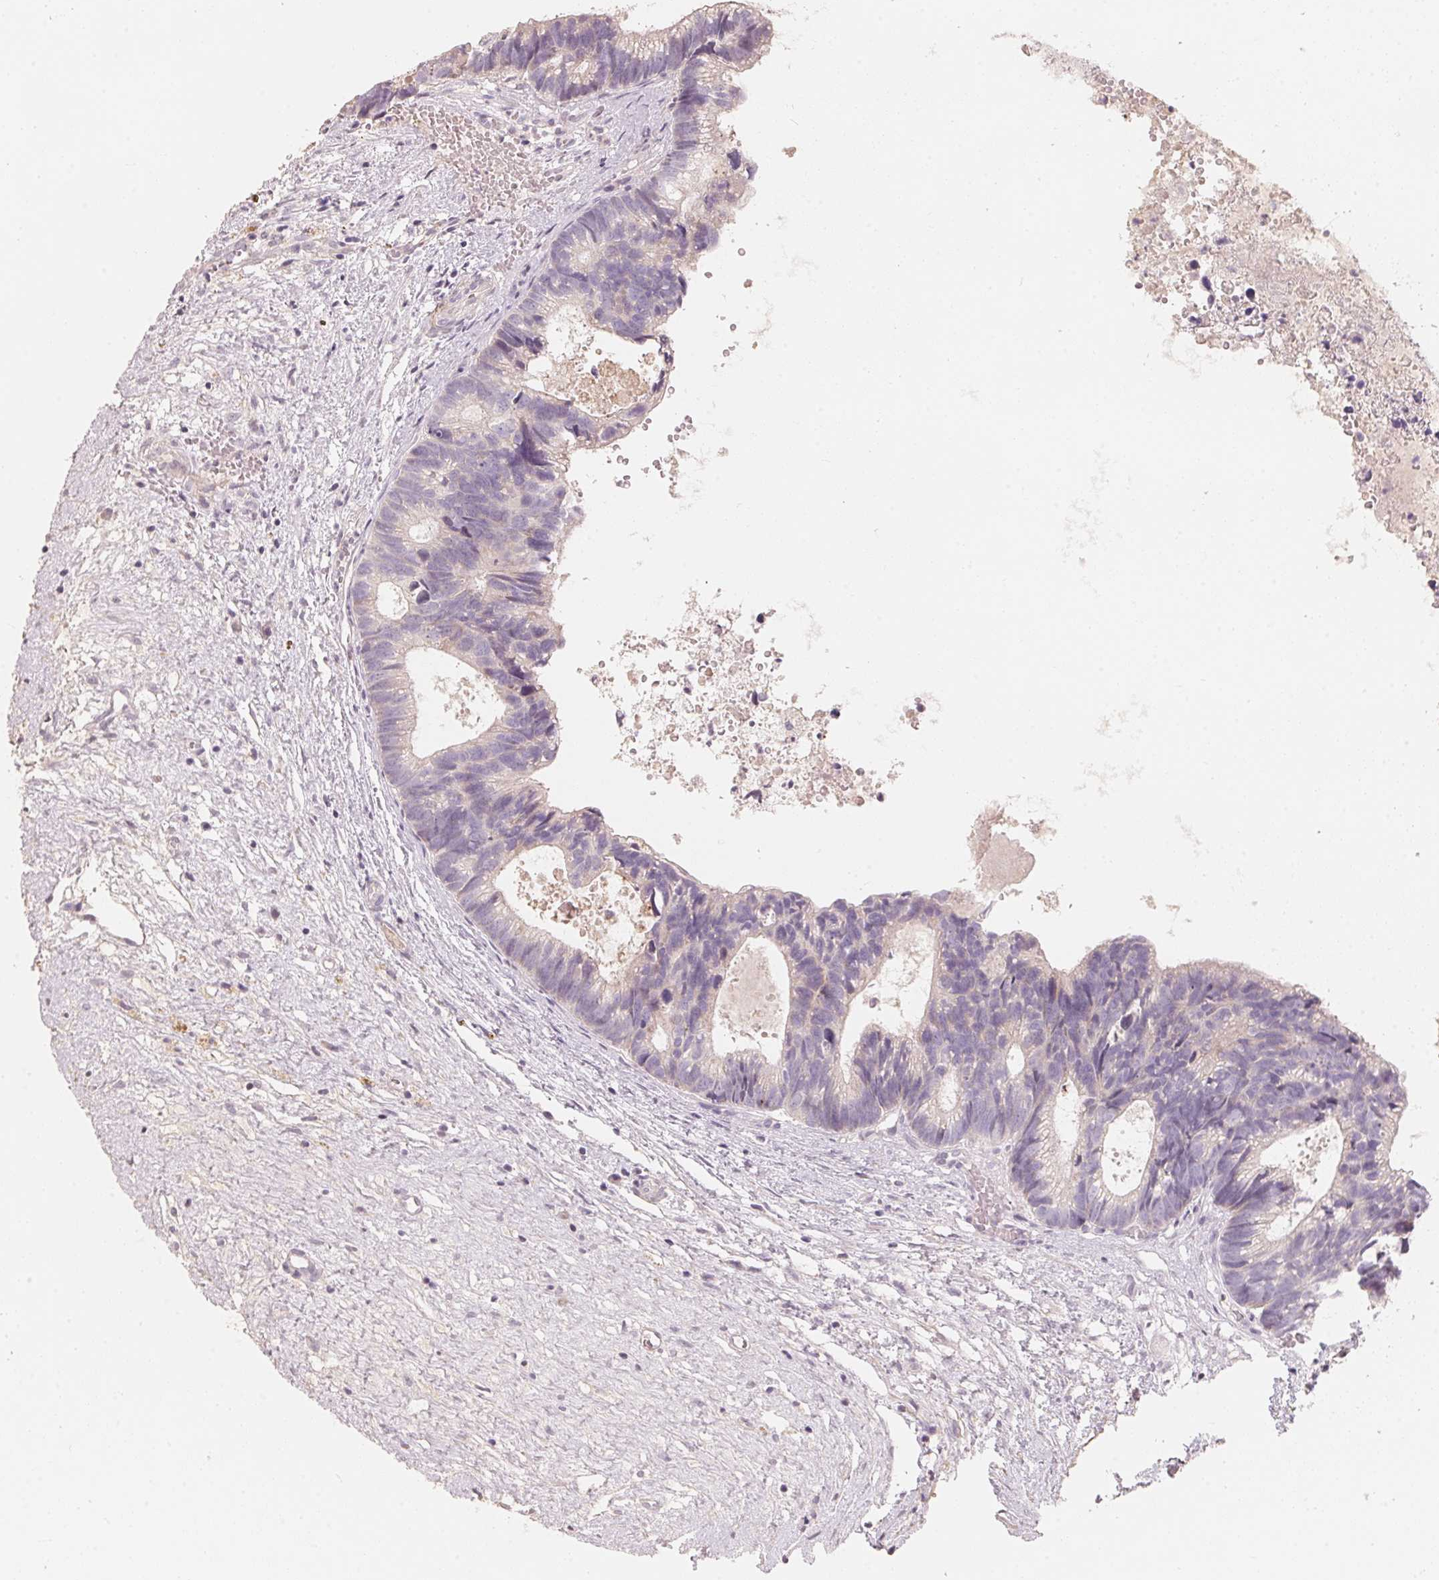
{"staining": {"intensity": "negative", "quantity": "none", "location": "none"}, "tissue": "head and neck cancer", "cell_type": "Tumor cells", "image_type": "cancer", "snomed": [{"axis": "morphology", "description": "Adenocarcinoma, NOS"}, {"axis": "topography", "description": "Head-Neck"}], "caption": "DAB immunohistochemical staining of head and neck cancer shows no significant staining in tumor cells. (Immunohistochemistry (ihc), brightfield microscopy, high magnification).", "gene": "TP53AIP1", "patient": {"sex": "male", "age": 62}}